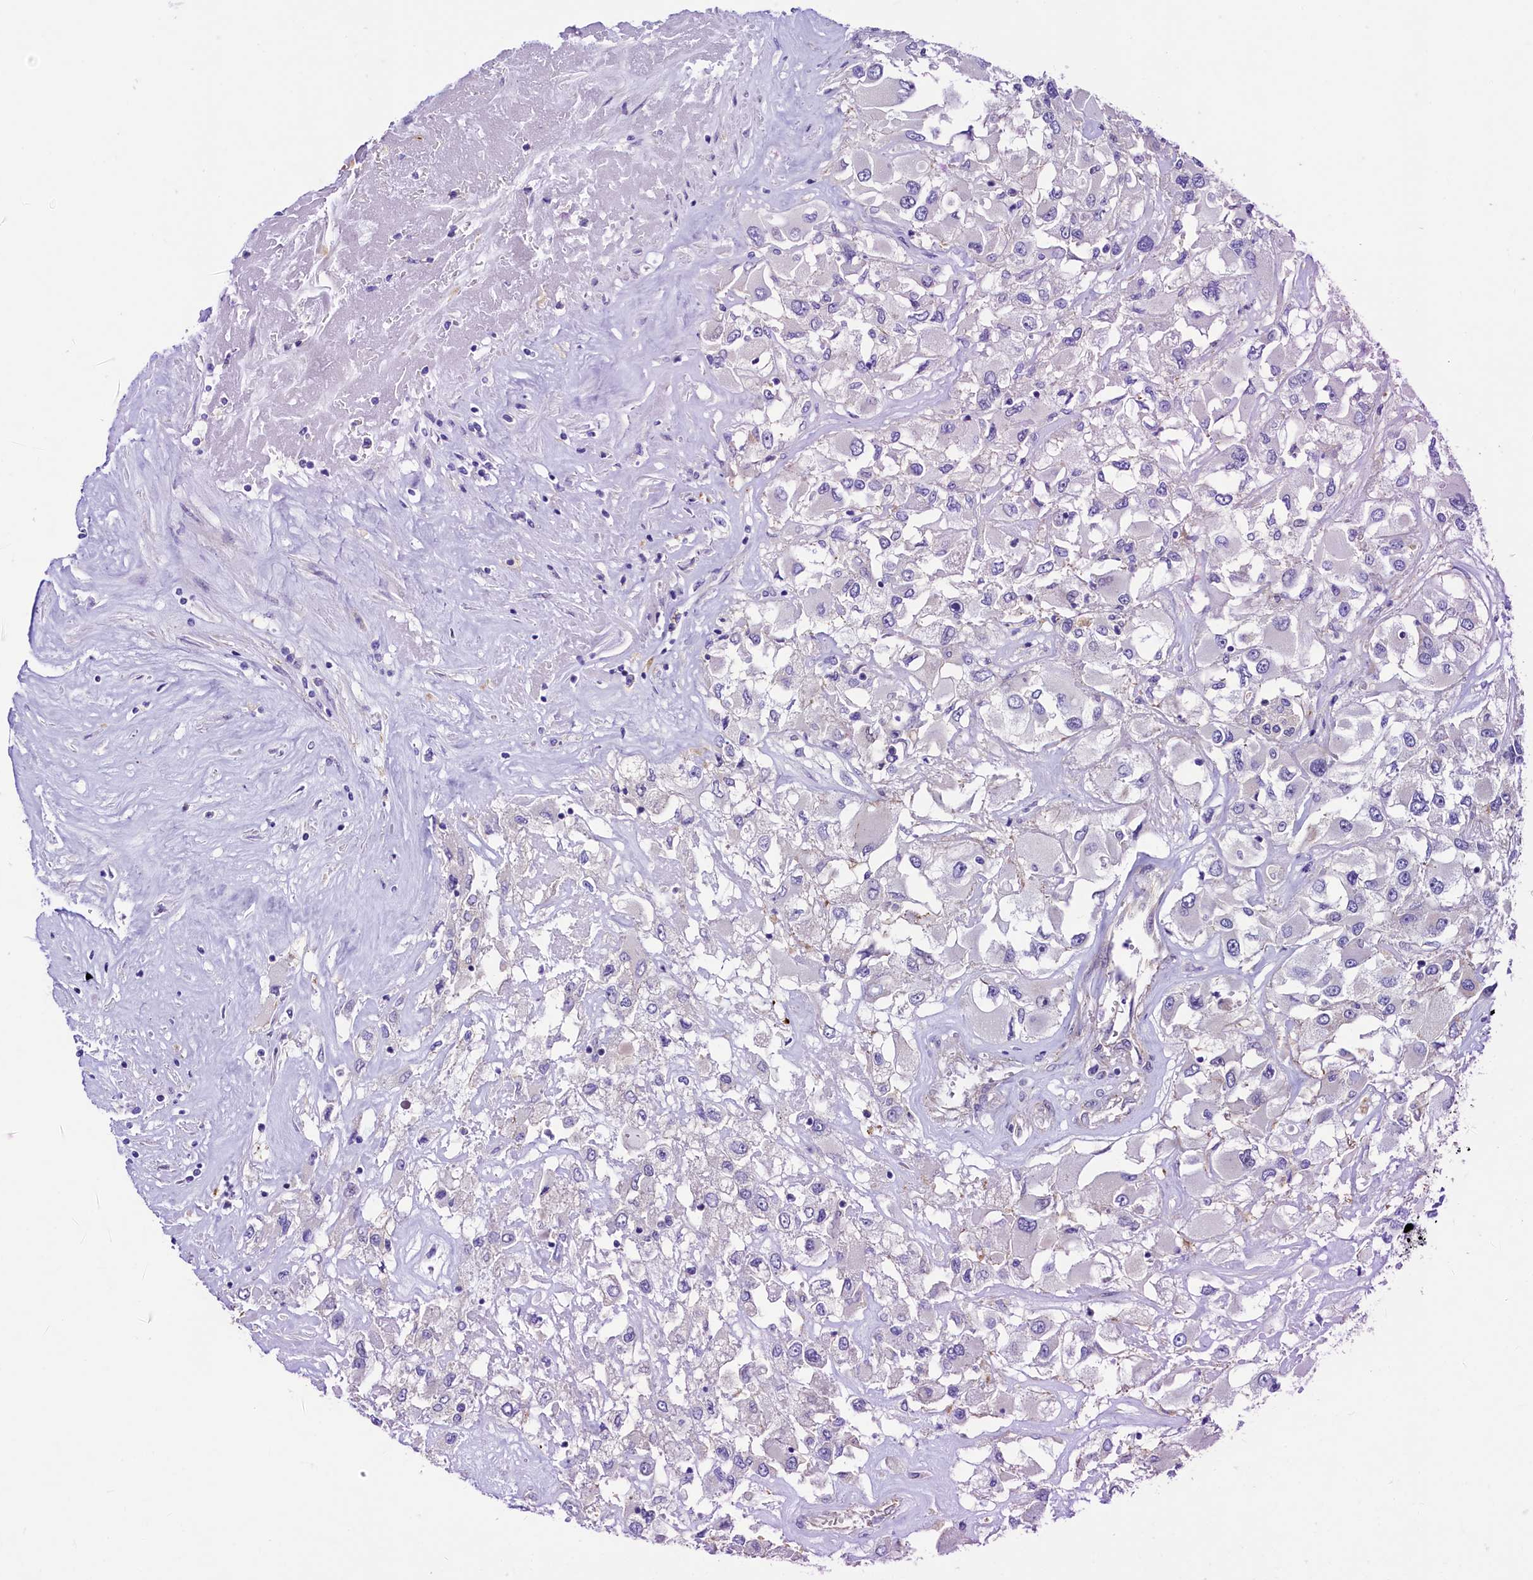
{"staining": {"intensity": "negative", "quantity": "none", "location": "none"}, "tissue": "renal cancer", "cell_type": "Tumor cells", "image_type": "cancer", "snomed": [{"axis": "morphology", "description": "Adenocarcinoma, NOS"}, {"axis": "topography", "description": "Kidney"}], "caption": "DAB (3,3'-diaminobenzidine) immunohistochemical staining of human adenocarcinoma (renal) exhibits no significant staining in tumor cells. Brightfield microscopy of IHC stained with DAB (3,3'-diaminobenzidine) (brown) and hematoxylin (blue), captured at high magnification.", "gene": "SLF1", "patient": {"sex": "female", "age": 52}}